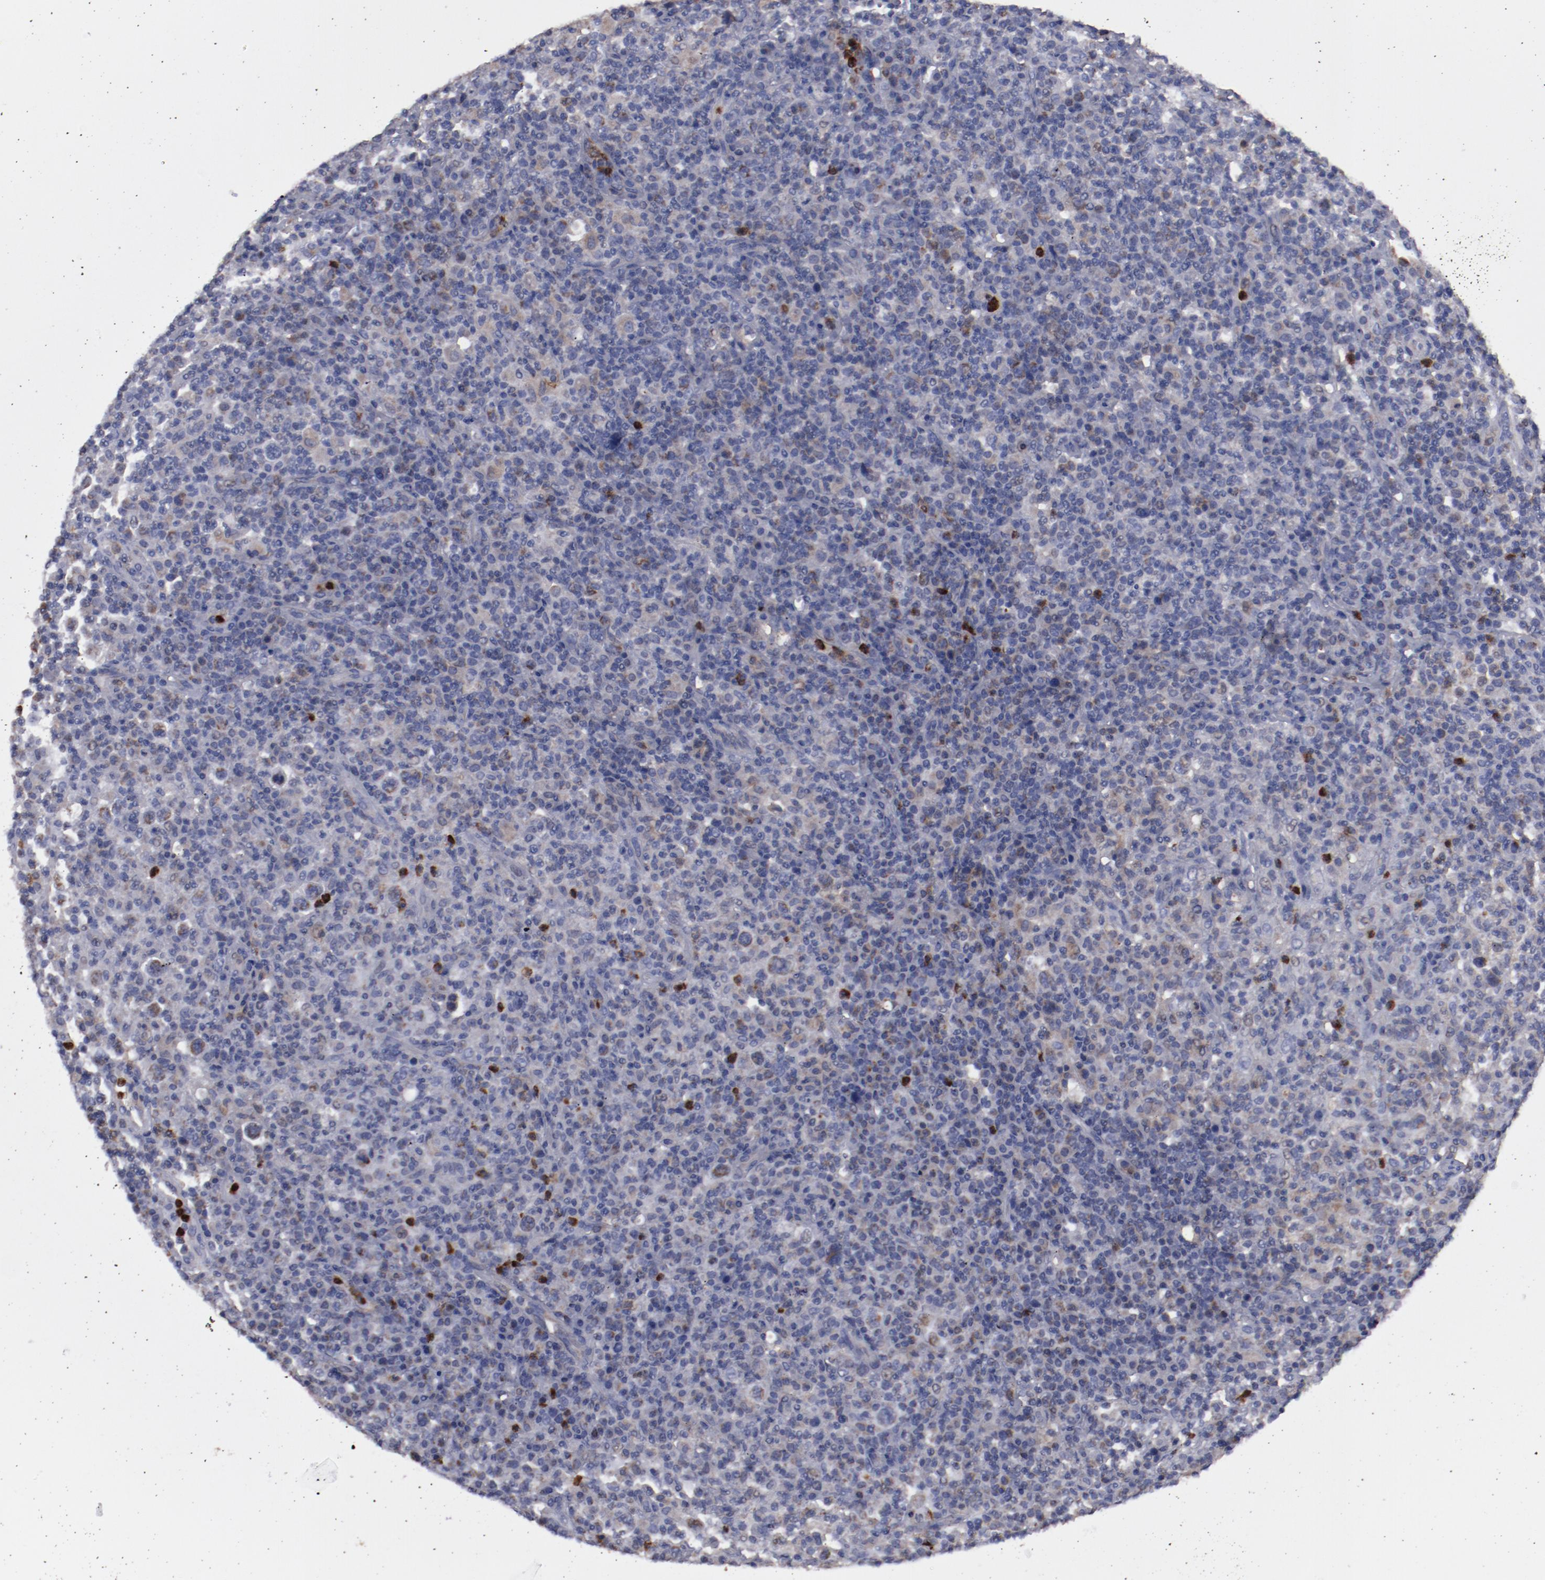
{"staining": {"intensity": "moderate", "quantity": "<25%", "location": "cytoplasmic/membranous"}, "tissue": "lymphoma", "cell_type": "Tumor cells", "image_type": "cancer", "snomed": [{"axis": "morphology", "description": "Hodgkin's disease, NOS"}, {"axis": "topography", "description": "Lymph node"}], "caption": "A brown stain shows moderate cytoplasmic/membranous positivity of a protein in lymphoma tumor cells.", "gene": "FGR", "patient": {"sex": "male", "age": 65}}